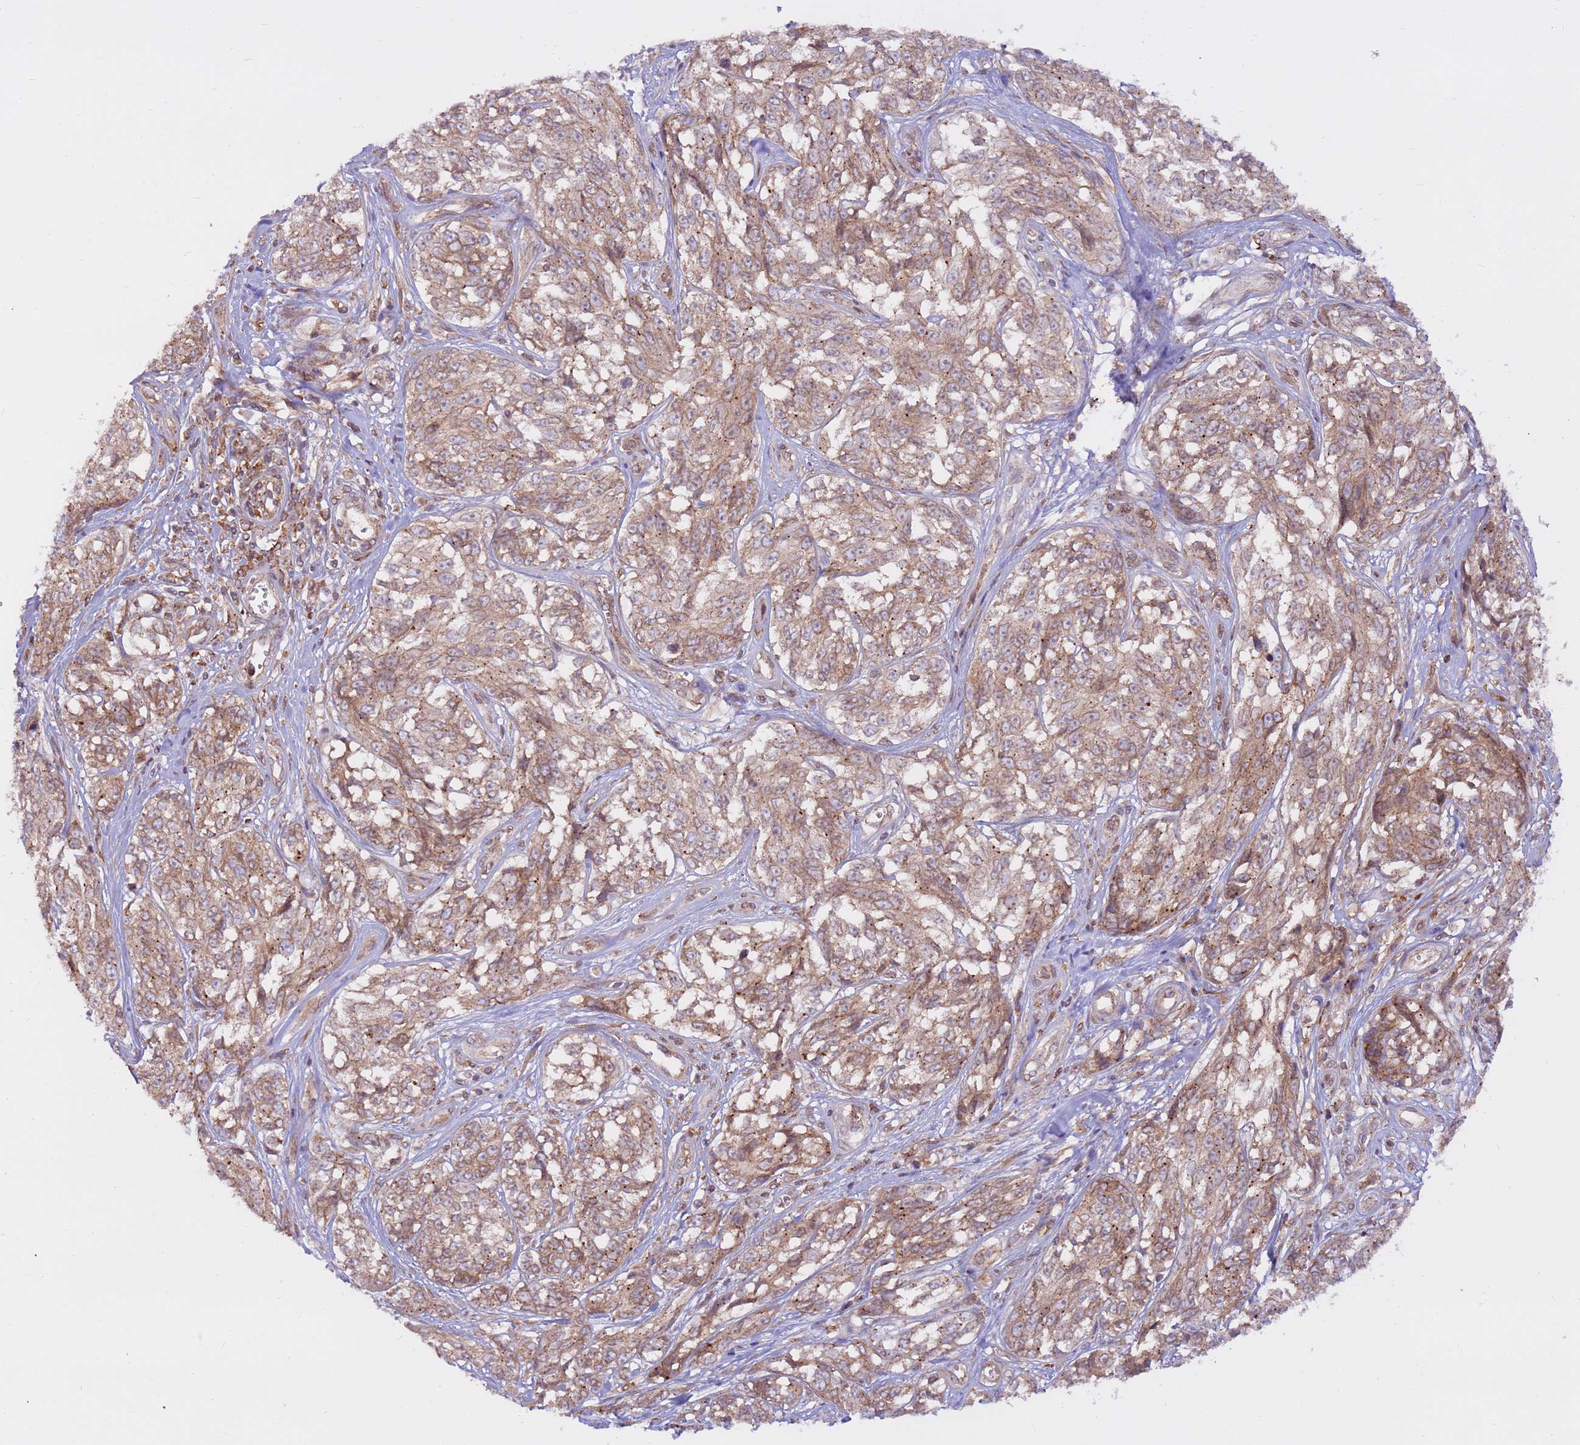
{"staining": {"intensity": "moderate", "quantity": ">75%", "location": "cytoplasmic/membranous"}, "tissue": "melanoma", "cell_type": "Tumor cells", "image_type": "cancer", "snomed": [{"axis": "morphology", "description": "Malignant melanoma, NOS"}, {"axis": "topography", "description": "Skin"}], "caption": "The image demonstrates a brown stain indicating the presence of a protein in the cytoplasmic/membranous of tumor cells in malignant melanoma.", "gene": "DDX19B", "patient": {"sex": "female", "age": 64}}